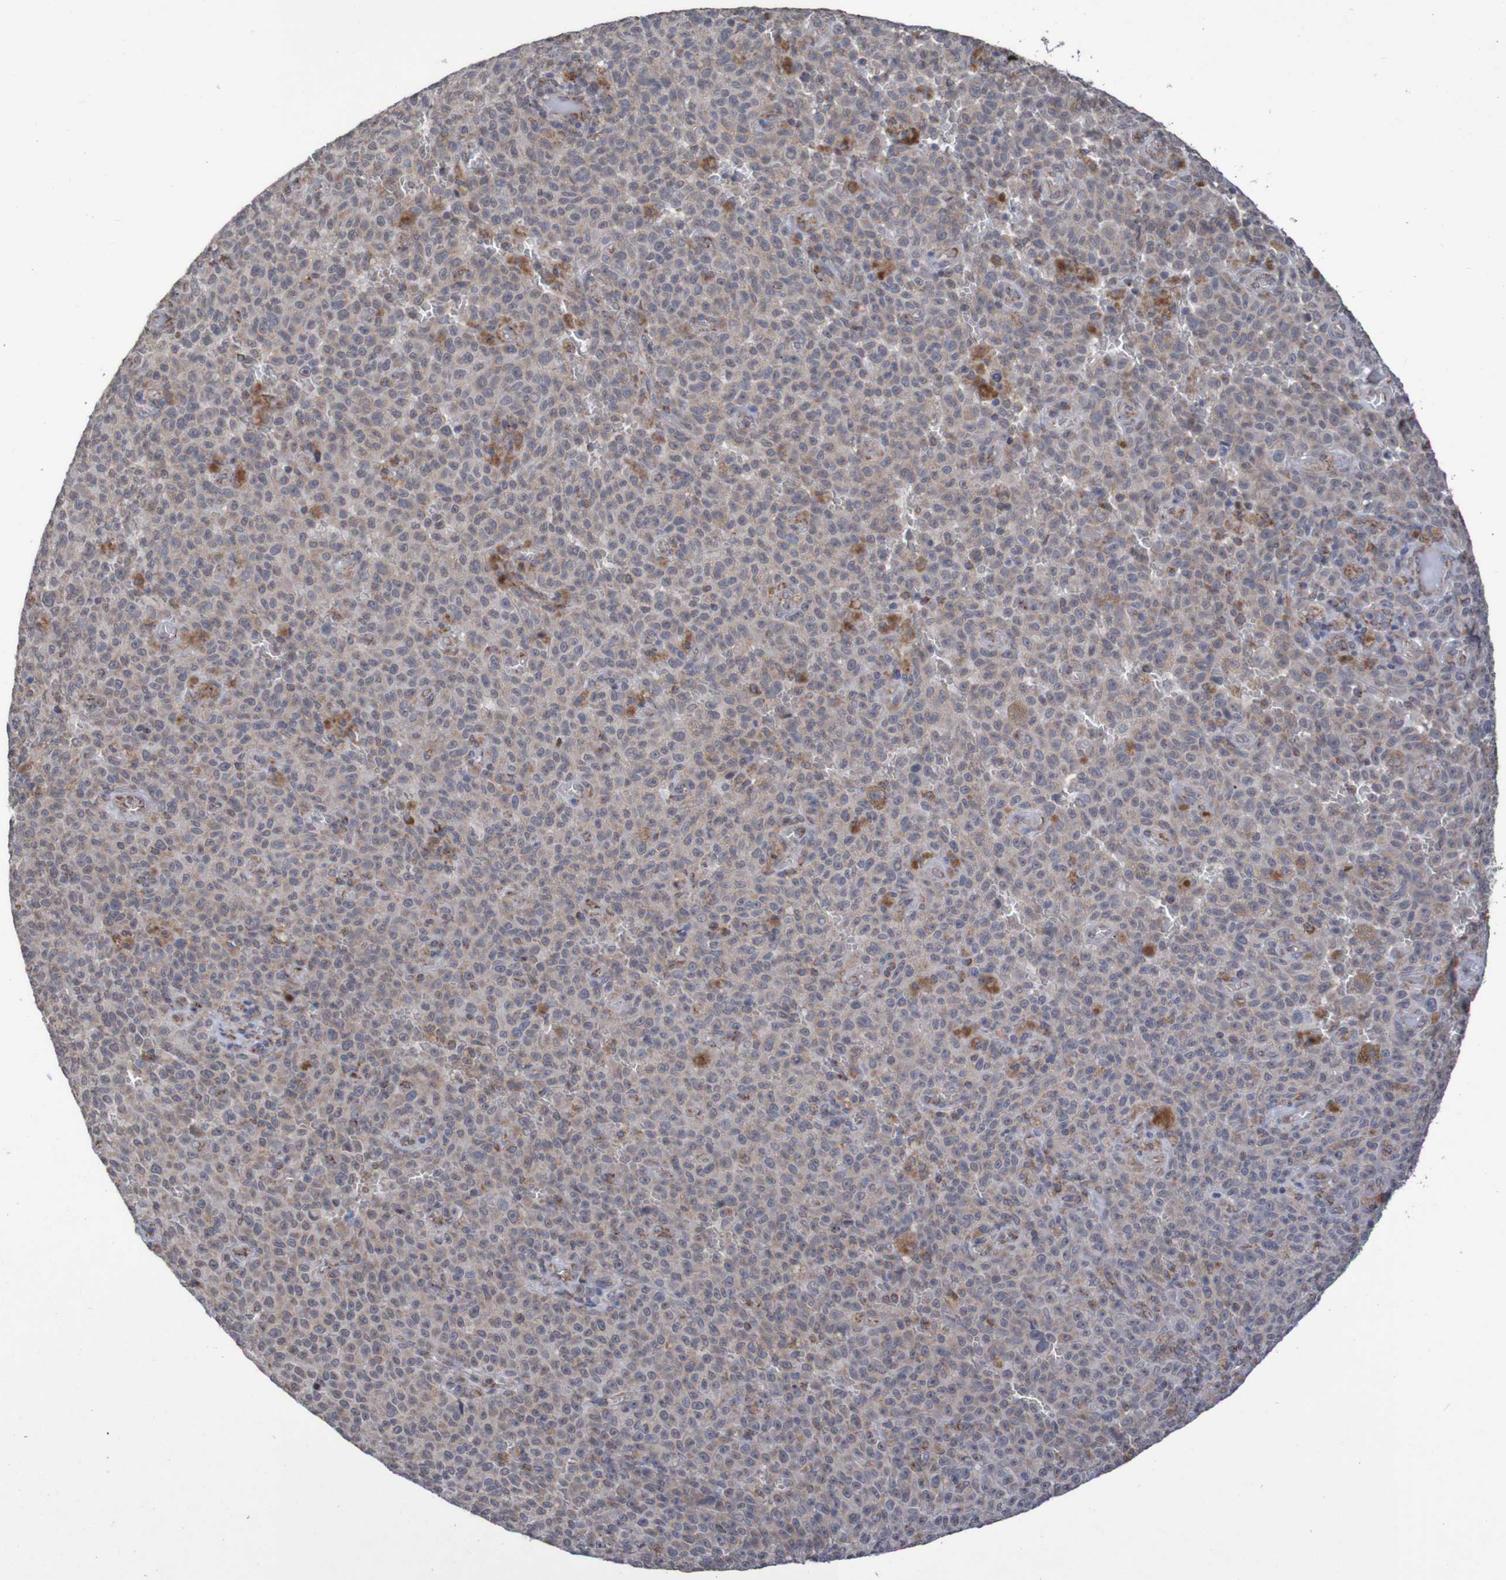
{"staining": {"intensity": "weak", "quantity": ">75%", "location": "cytoplasmic/membranous"}, "tissue": "melanoma", "cell_type": "Tumor cells", "image_type": "cancer", "snomed": [{"axis": "morphology", "description": "Malignant melanoma, NOS"}, {"axis": "topography", "description": "Skin"}], "caption": "IHC of malignant melanoma shows low levels of weak cytoplasmic/membranous expression in approximately >75% of tumor cells. The protein of interest is shown in brown color, while the nuclei are stained blue.", "gene": "DVL1", "patient": {"sex": "female", "age": 82}}